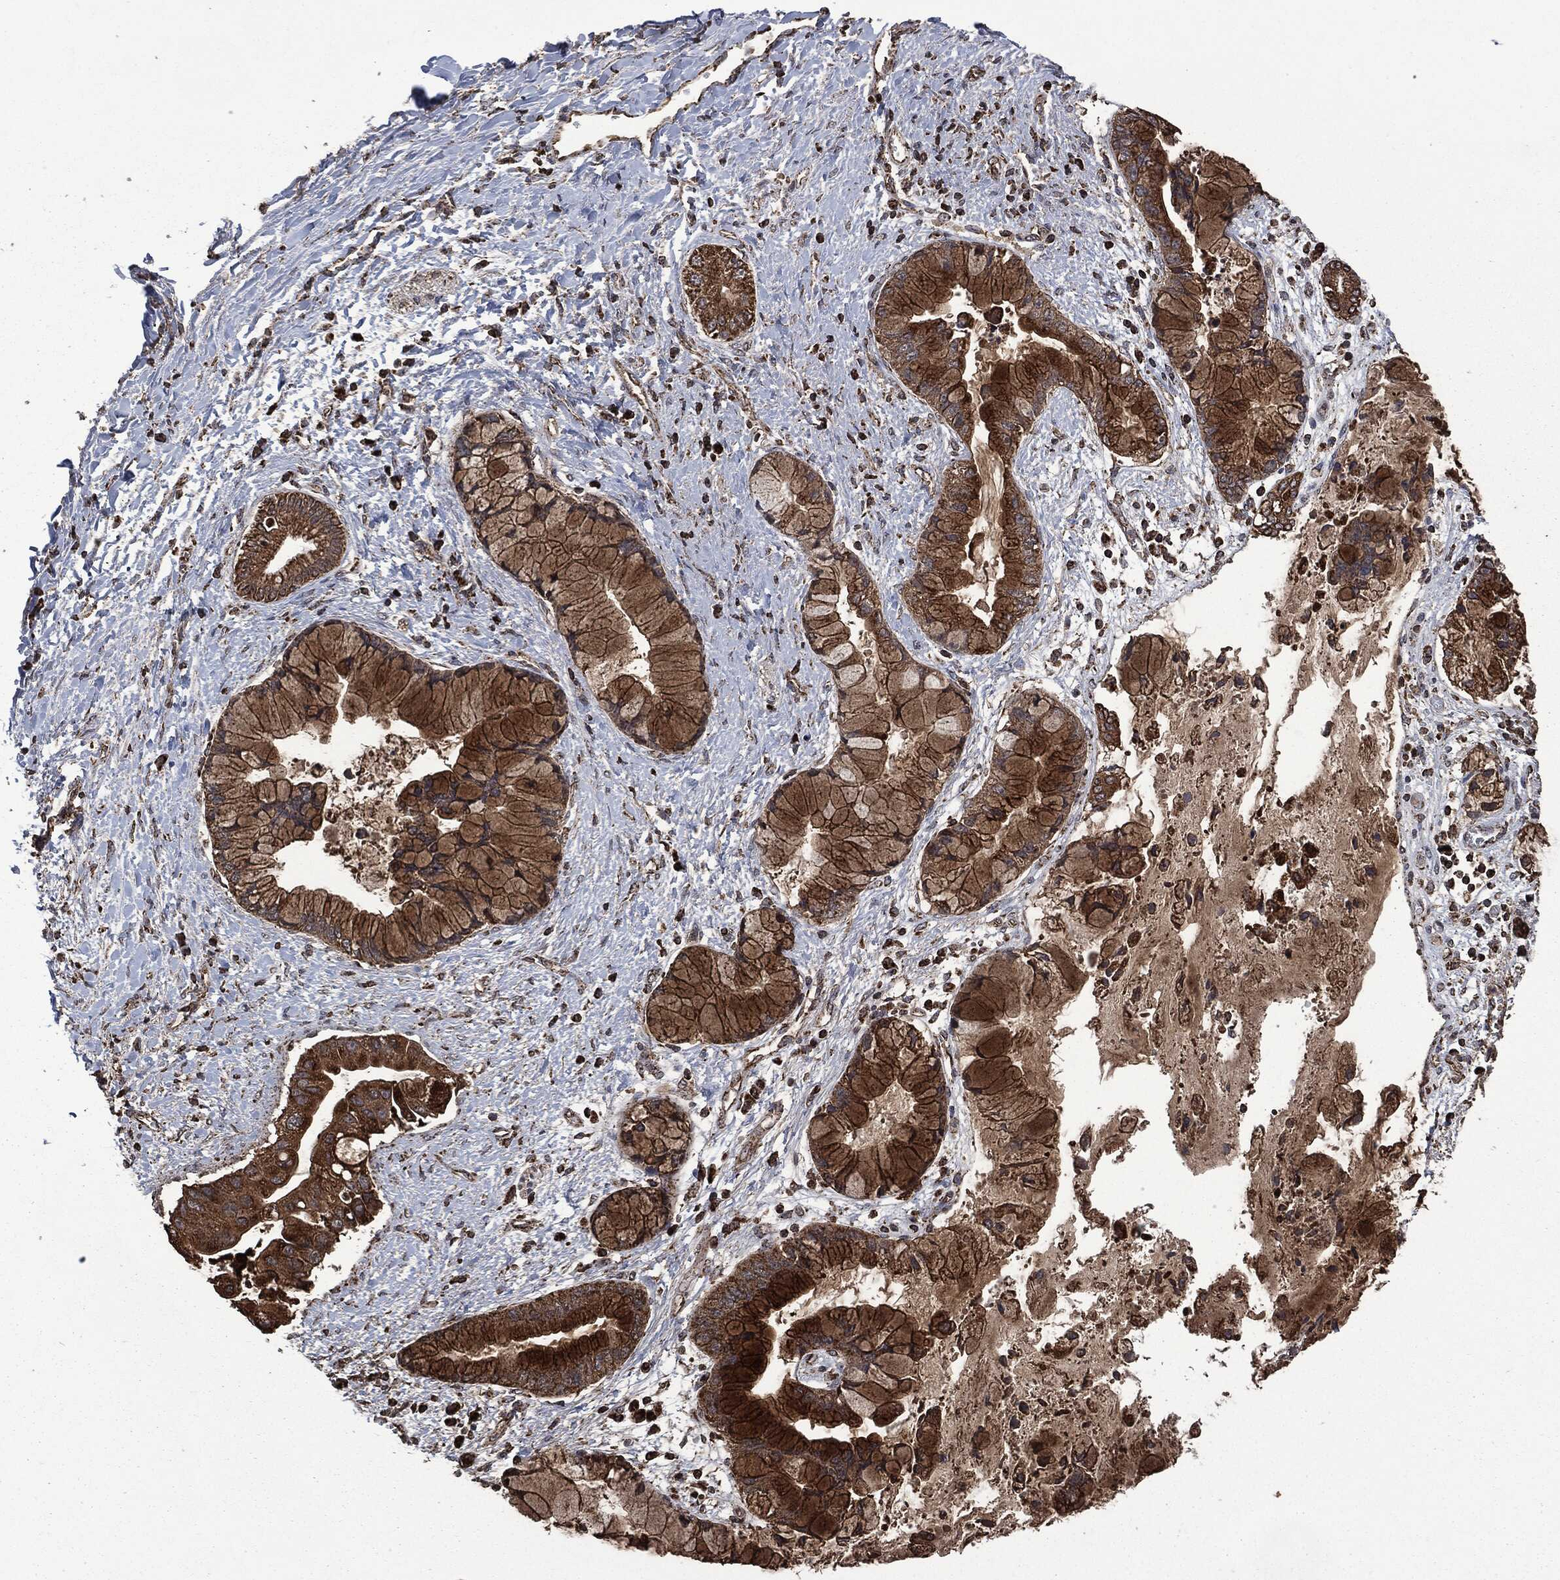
{"staining": {"intensity": "strong", "quantity": ">75%", "location": "cytoplasmic/membranous"}, "tissue": "liver cancer", "cell_type": "Tumor cells", "image_type": "cancer", "snomed": [{"axis": "morphology", "description": "Normal tissue, NOS"}, {"axis": "morphology", "description": "Cholangiocarcinoma"}, {"axis": "topography", "description": "Liver"}, {"axis": "topography", "description": "Peripheral nerve tissue"}], "caption": "Protein analysis of liver cancer (cholangiocarcinoma) tissue displays strong cytoplasmic/membranous positivity in approximately >75% of tumor cells.", "gene": "LIG3", "patient": {"sex": "male", "age": 50}}